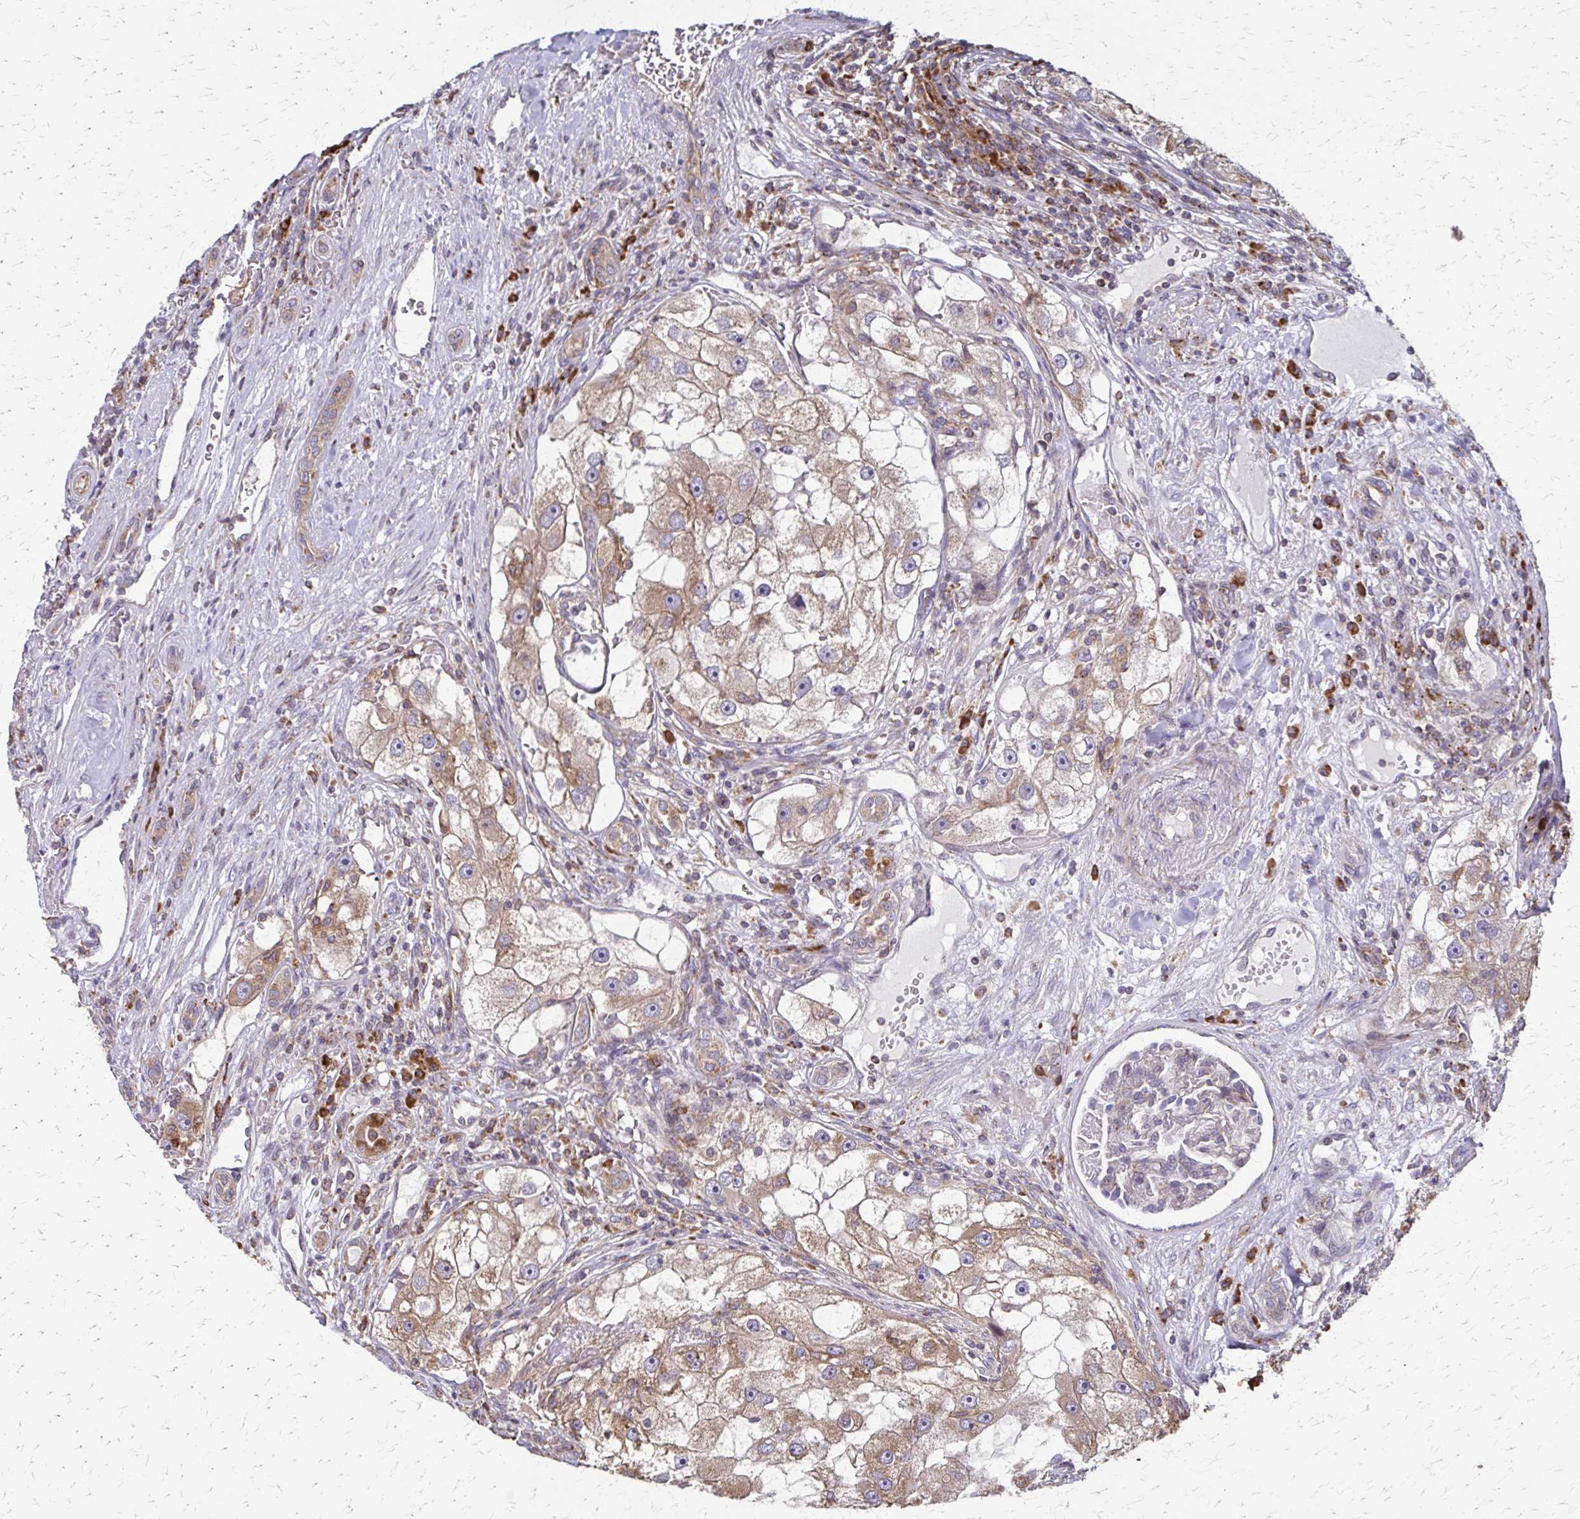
{"staining": {"intensity": "moderate", "quantity": ">75%", "location": "cytoplasmic/membranous"}, "tissue": "renal cancer", "cell_type": "Tumor cells", "image_type": "cancer", "snomed": [{"axis": "morphology", "description": "Adenocarcinoma, NOS"}, {"axis": "topography", "description": "Kidney"}], "caption": "Tumor cells display moderate cytoplasmic/membranous staining in about >75% of cells in renal cancer. The staining is performed using DAB (3,3'-diaminobenzidine) brown chromogen to label protein expression. The nuclei are counter-stained blue using hematoxylin.", "gene": "EEF2", "patient": {"sex": "male", "age": 63}}